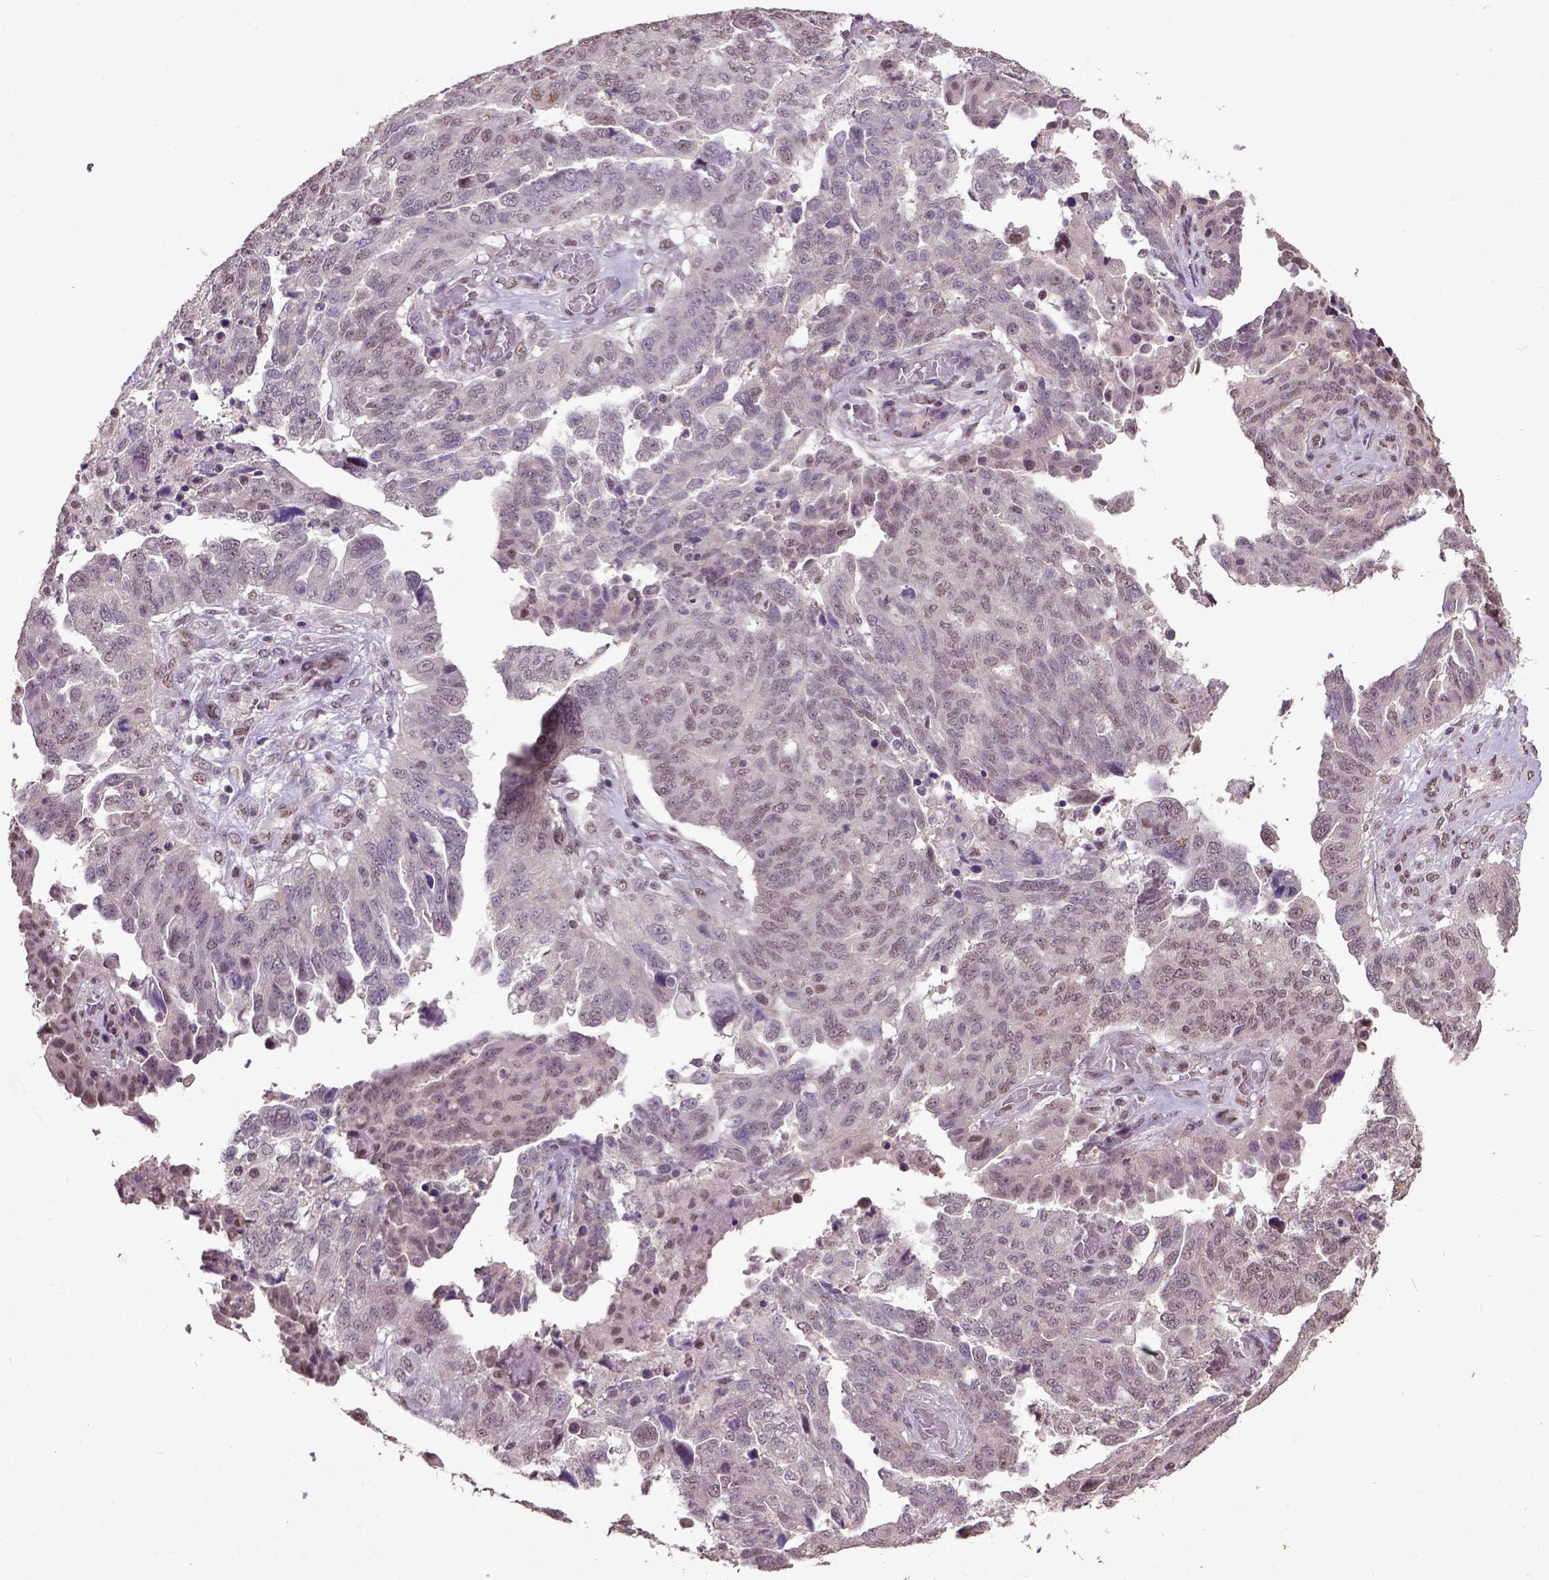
{"staining": {"intensity": "moderate", "quantity": "<25%", "location": "nuclear"}, "tissue": "ovarian cancer", "cell_type": "Tumor cells", "image_type": "cancer", "snomed": [{"axis": "morphology", "description": "Cystadenocarcinoma, serous, NOS"}, {"axis": "topography", "description": "Ovary"}], "caption": "Tumor cells reveal moderate nuclear expression in approximately <25% of cells in ovarian cancer.", "gene": "UBA3", "patient": {"sex": "female", "age": 67}}